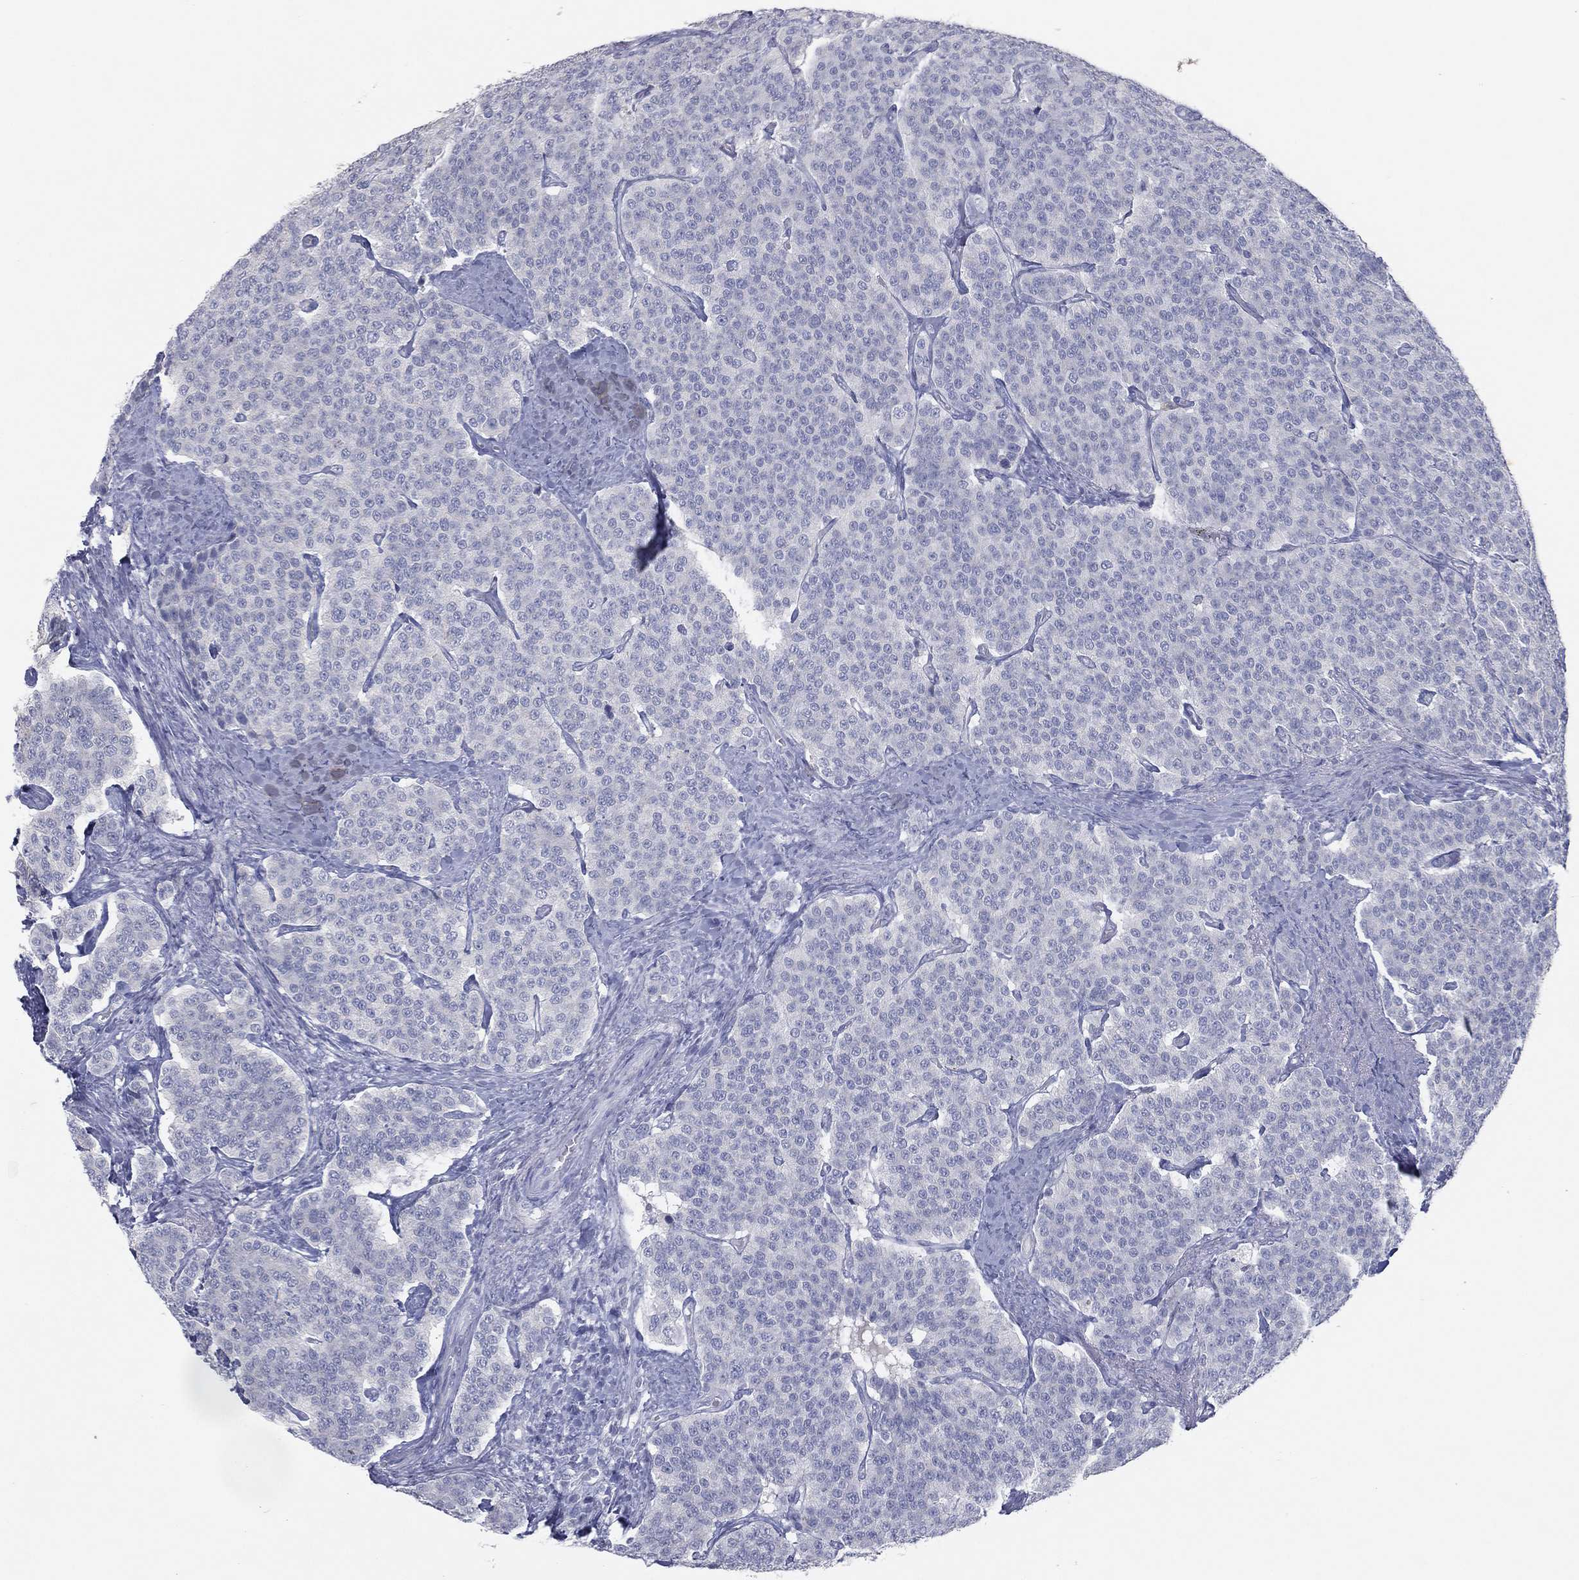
{"staining": {"intensity": "negative", "quantity": "none", "location": "none"}, "tissue": "carcinoid", "cell_type": "Tumor cells", "image_type": "cancer", "snomed": [{"axis": "morphology", "description": "Carcinoid, malignant, NOS"}, {"axis": "topography", "description": "Small intestine"}], "caption": "The photomicrograph reveals no significant positivity in tumor cells of carcinoid. (DAB IHC with hematoxylin counter stain).", "gene": "CPT1B", "patient": {"sex": "female", "age": 58}}